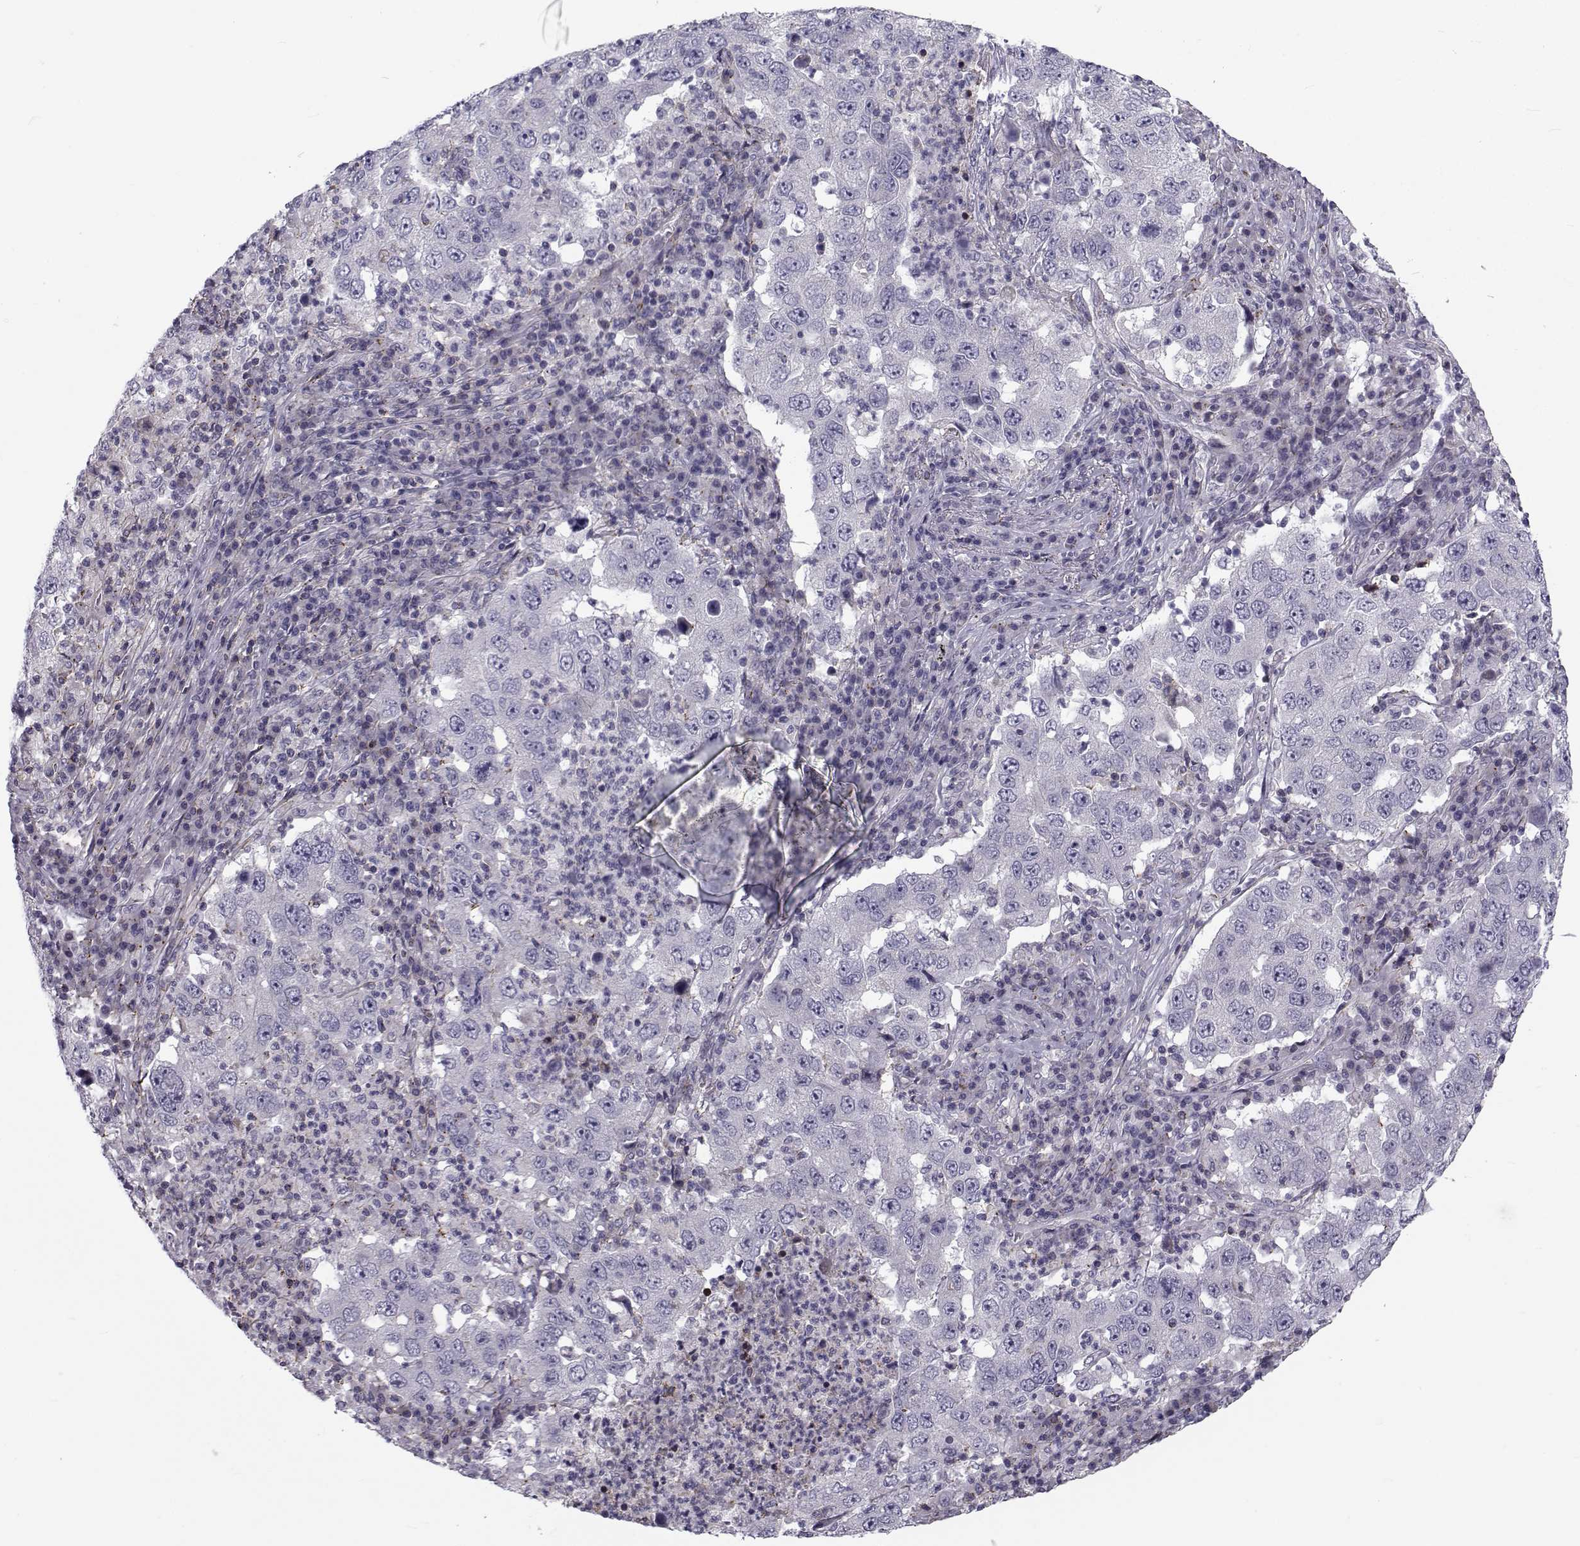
{"staining": {"intensity": "negative", "quantity": "none", "location": "none"}, "tissue": "lung cancer", "cell_type": "Tumor cells", "image_type": "cancer", "snomed": [{"axis": "morphology", "description": "Adenocarcinoma, NOS"}, {"axis": "topography", "description": "Lung"}], "caption": "This histopathology image is of adenocarcinoma (lung) stained with immunohistochemistry to label a protein in brown with the nuclei are counter-stained blue. There is no positivity in tumor cells.", "gene": "LRRC27", "patient": {"sex": "male", "age": 73}}